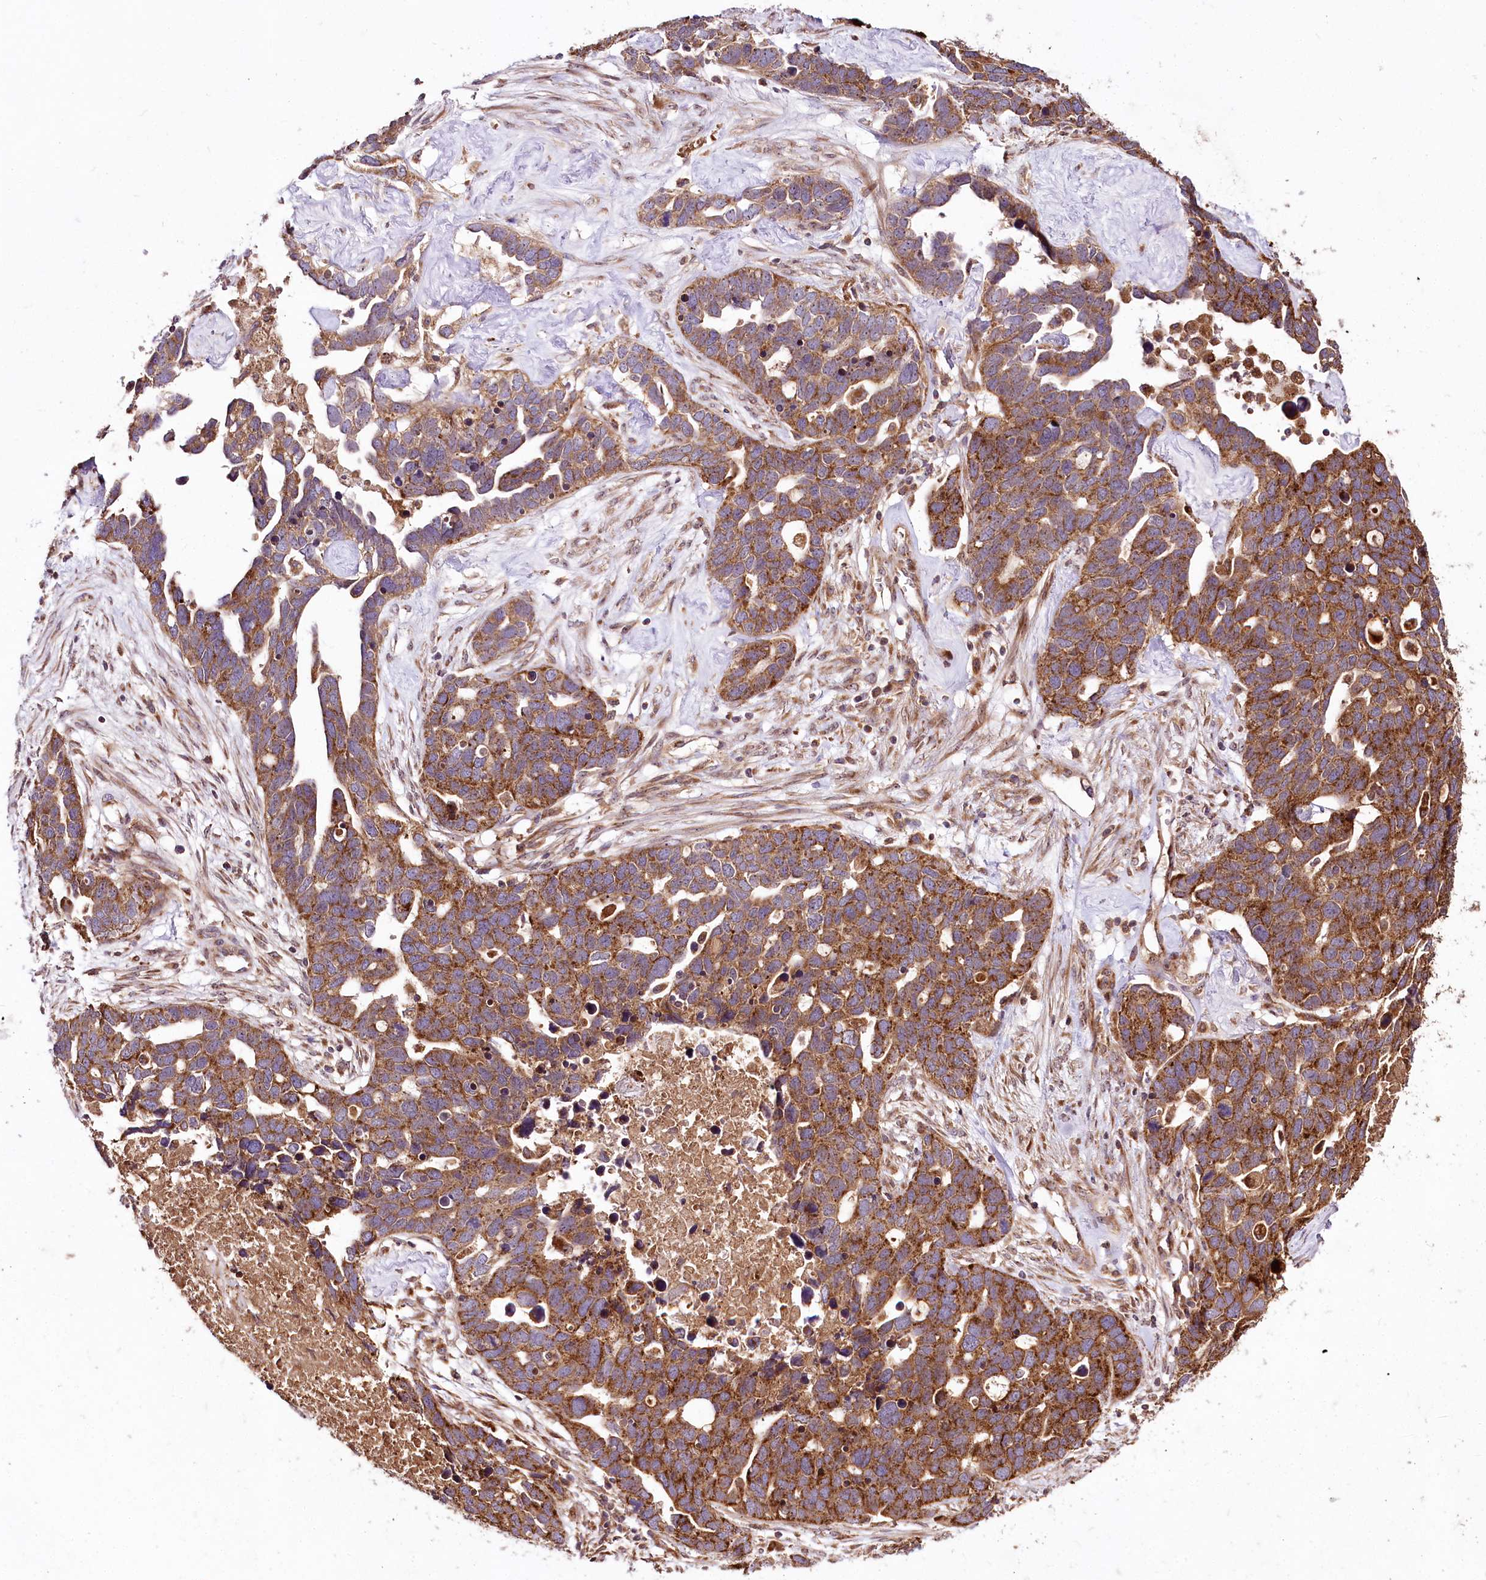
{"staining": {"intensity": "strong", "quantity": ">75%", "location": "cytoplasmic/membranous"}, "tissue": "ovarian cancer", "cell_type": "Tumor cells", "image_type": "cancer", "snomed": [{"axis": "morphology", "description": "Cystadenocarcinoma, serous, NOS"}, {"axis": "topography", "description": "Ovary"}], "caption": "Strong cytoplasmic/membranous staining for a protein is seen in approximately >75% of tumor cells of ovarian serous cystadenocarcinoma using IHC.", "gene": "RAB7A", "patient": {"sex": "female", "age": 54}}